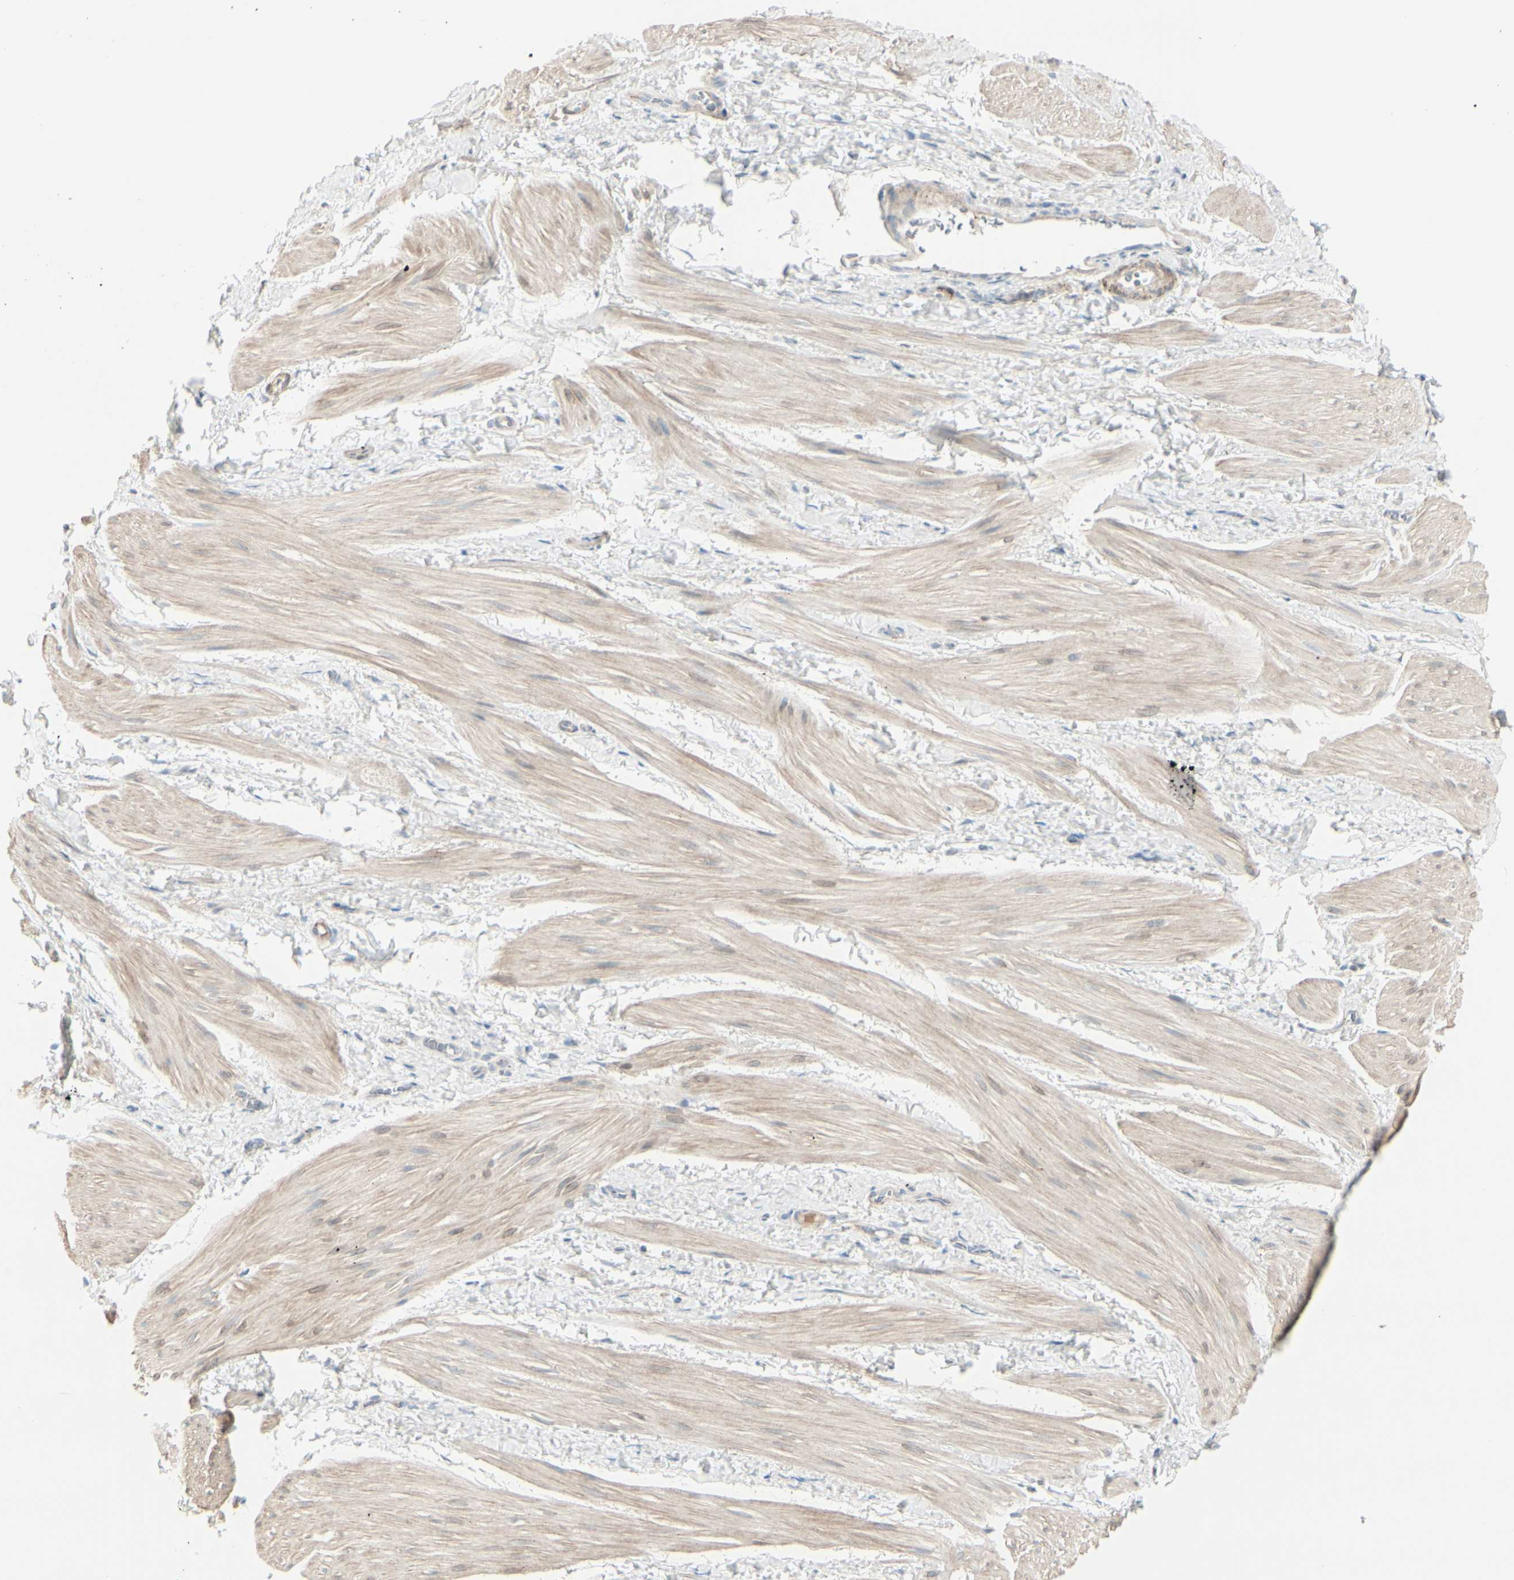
{"staining": {"intensity": "weak", "quantity": "25%-75%", "location": "cytoplasmic/membranous"}, "tissue": "smooth muscle", "cell_type": "Smooth muscle cells", "image_type": "normal", "snomed": [{"axis": "morphology", "description": "Normal tissue, NOS"}, {"axis": "topography", "description": "Smooth muscle"}], "caption": "Protein positivity by IHC demonstrates weak cytoplasmic/membranous staining in about 25%-75% of smooth muscle cells in benign smooth muscle.", "gene": "CACNA2D1", "patient": {"sex": "male", "age": 16}}